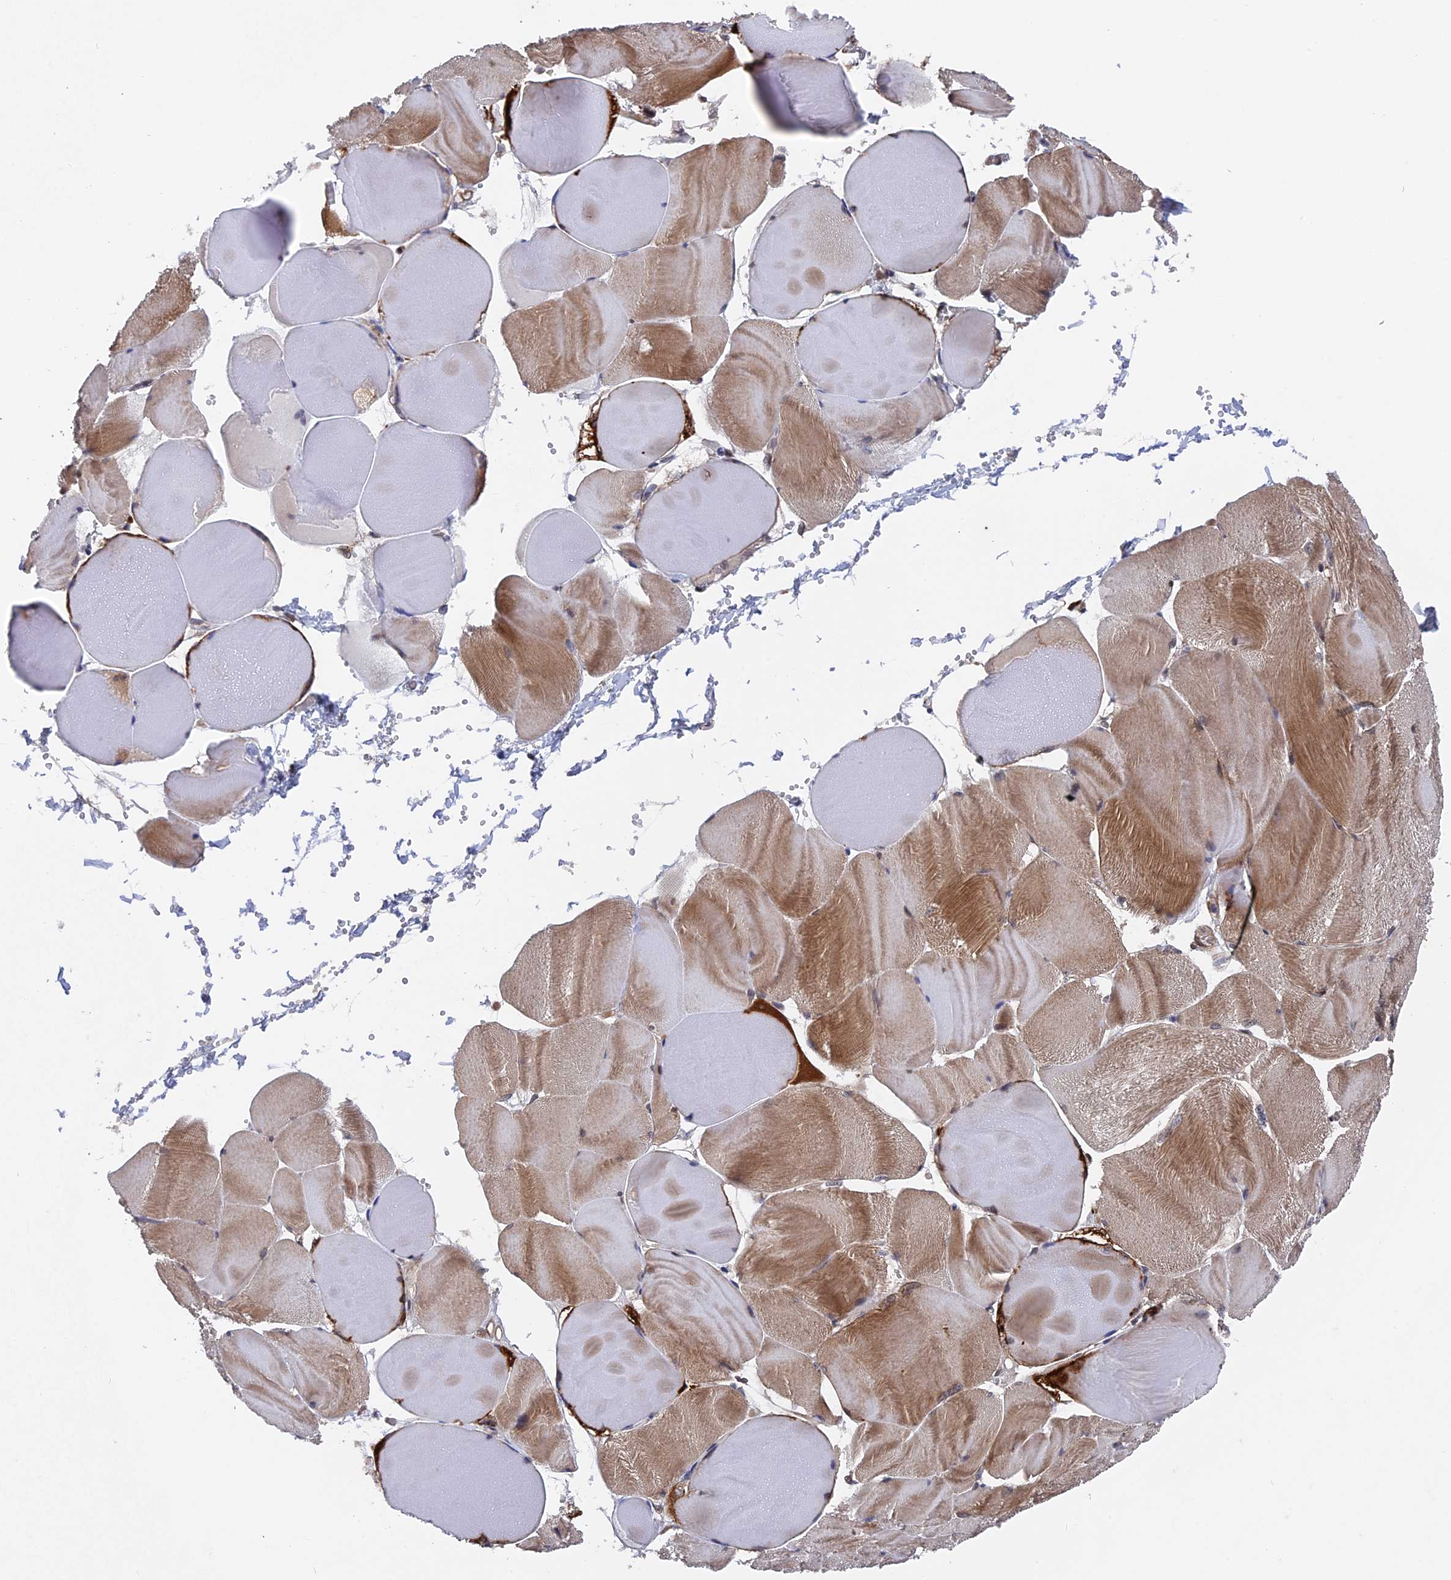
{"staining": {"intensity": "moderate", "quantity": "25%-75%", "location": "cytoplasmic/membranous"}, "tissue": "skeletal muscle", "cell_type": "Myocytes", "image_type": "normal", "snomed": [{"axis": "morphology", "description": "Normal tissue, NOS"}, {"axis": "morphology", "description": "Basal cell carcinoma"}, {"axis": "topography", "description": "Skeletal muscle"}], "caption": "Myocytes demonstrate medium levels of moderate cytoplasmic/membranous expression in approximately 25%-75% of cells in unremarkable human skeletal muscle.", "gene": "NOSIP", "patient": {"sex": "female", "age": 64}}